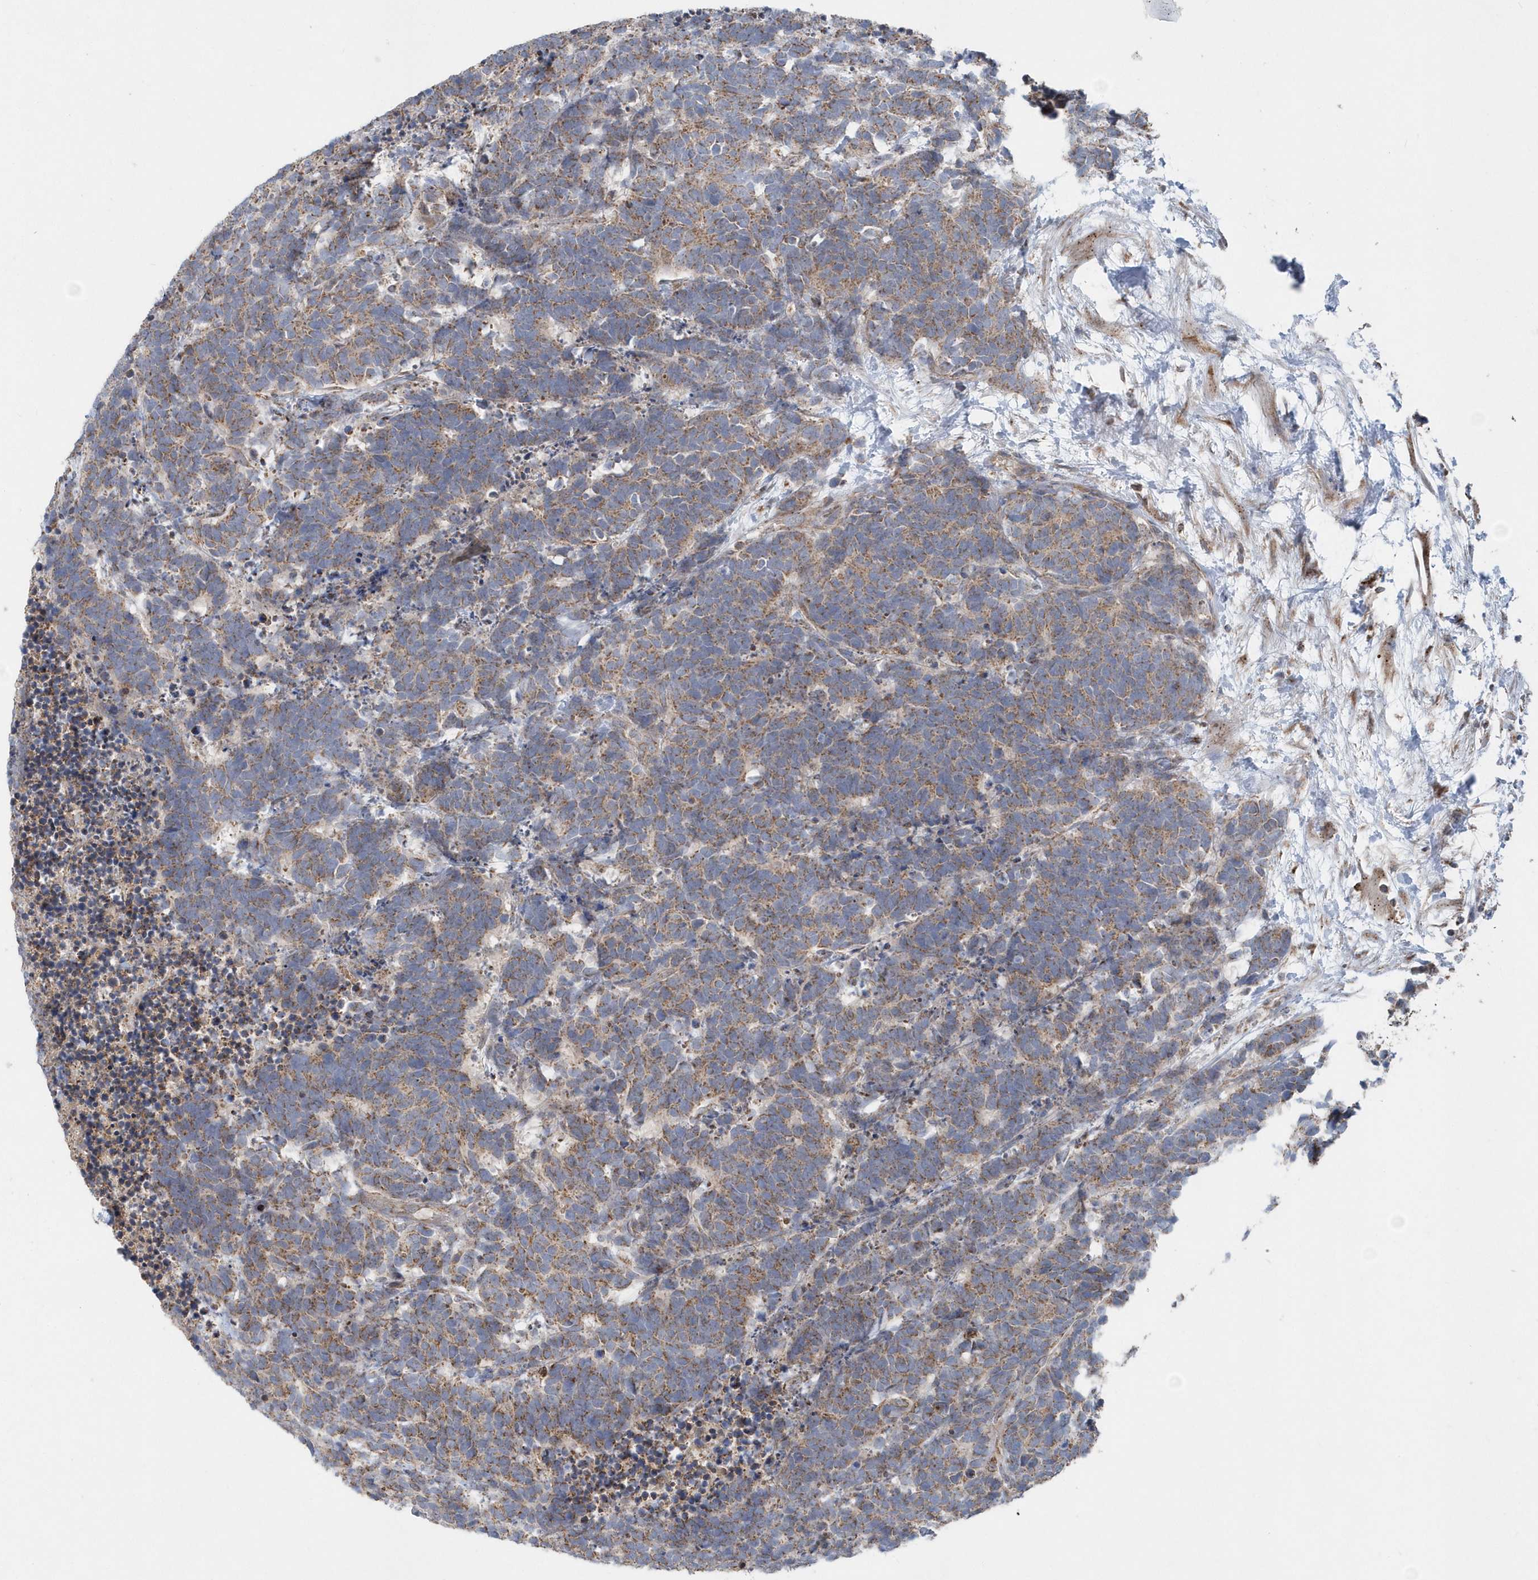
{"staining": {"intensity": "moderate", "quantity": ">75%", "location": "cytoplasmic/membranous"}, "tissue": "carcinoid", "cell_type": "Tumor cells", "image_type": "cancer", "snomed": [{"axis": "morphology", "description": "Carcinoma, NOS"}, {"axis": "morphology", "description": "Carcinoid, malignant, NOS"}, {"axis": "topography", "description": "Urinary bladder"}], "caption": "Carcinoid stained for a protein demonstrates moderate cytoplasmic/membranous positivity in tumor cells. (Brightfield microscopy of DAB IHC at high magnification).", "gene": "PPP1R7", "patient": {"sex": "male", "age": 57}}